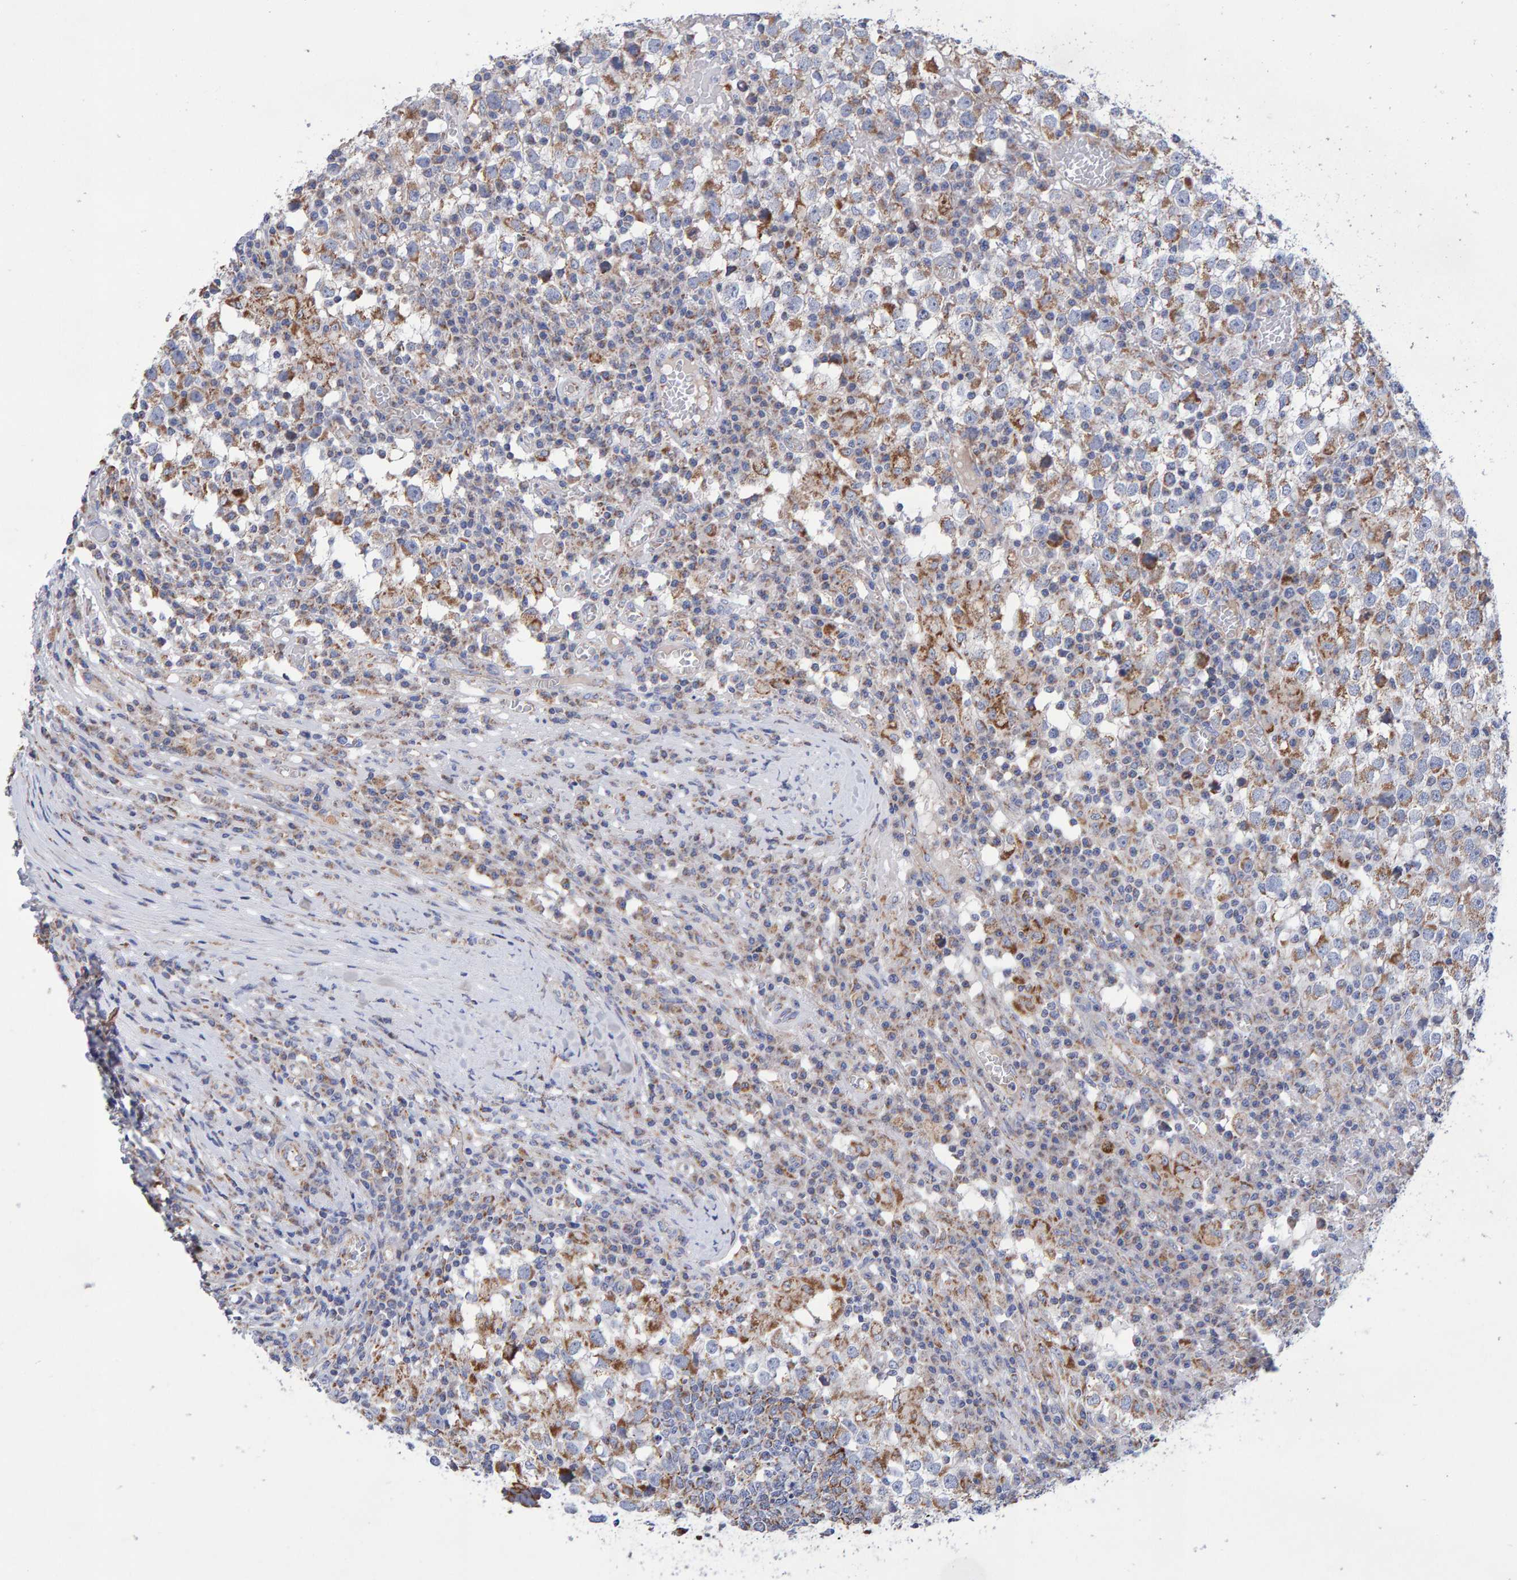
{"staining": {"intensity": "moderate", "quantity": ">75%", "location": "cytoplasmic/membranous"}, "tissue": "testis cancer", "cell_type": "Tumor cells", "image_type": "cancer", "snomed": [{"axis": "morphology", "description": "Seminoma, NOS"}, {"axis": "topography", "description": "Testis"}], "caption": "Tumor cells show medium levels of moderate cytoplasmic/membranous expression in about >75% of cells in human testis cancer.", "gene": "EFR3A", "patient": {"sex": "male", "age": 65}}